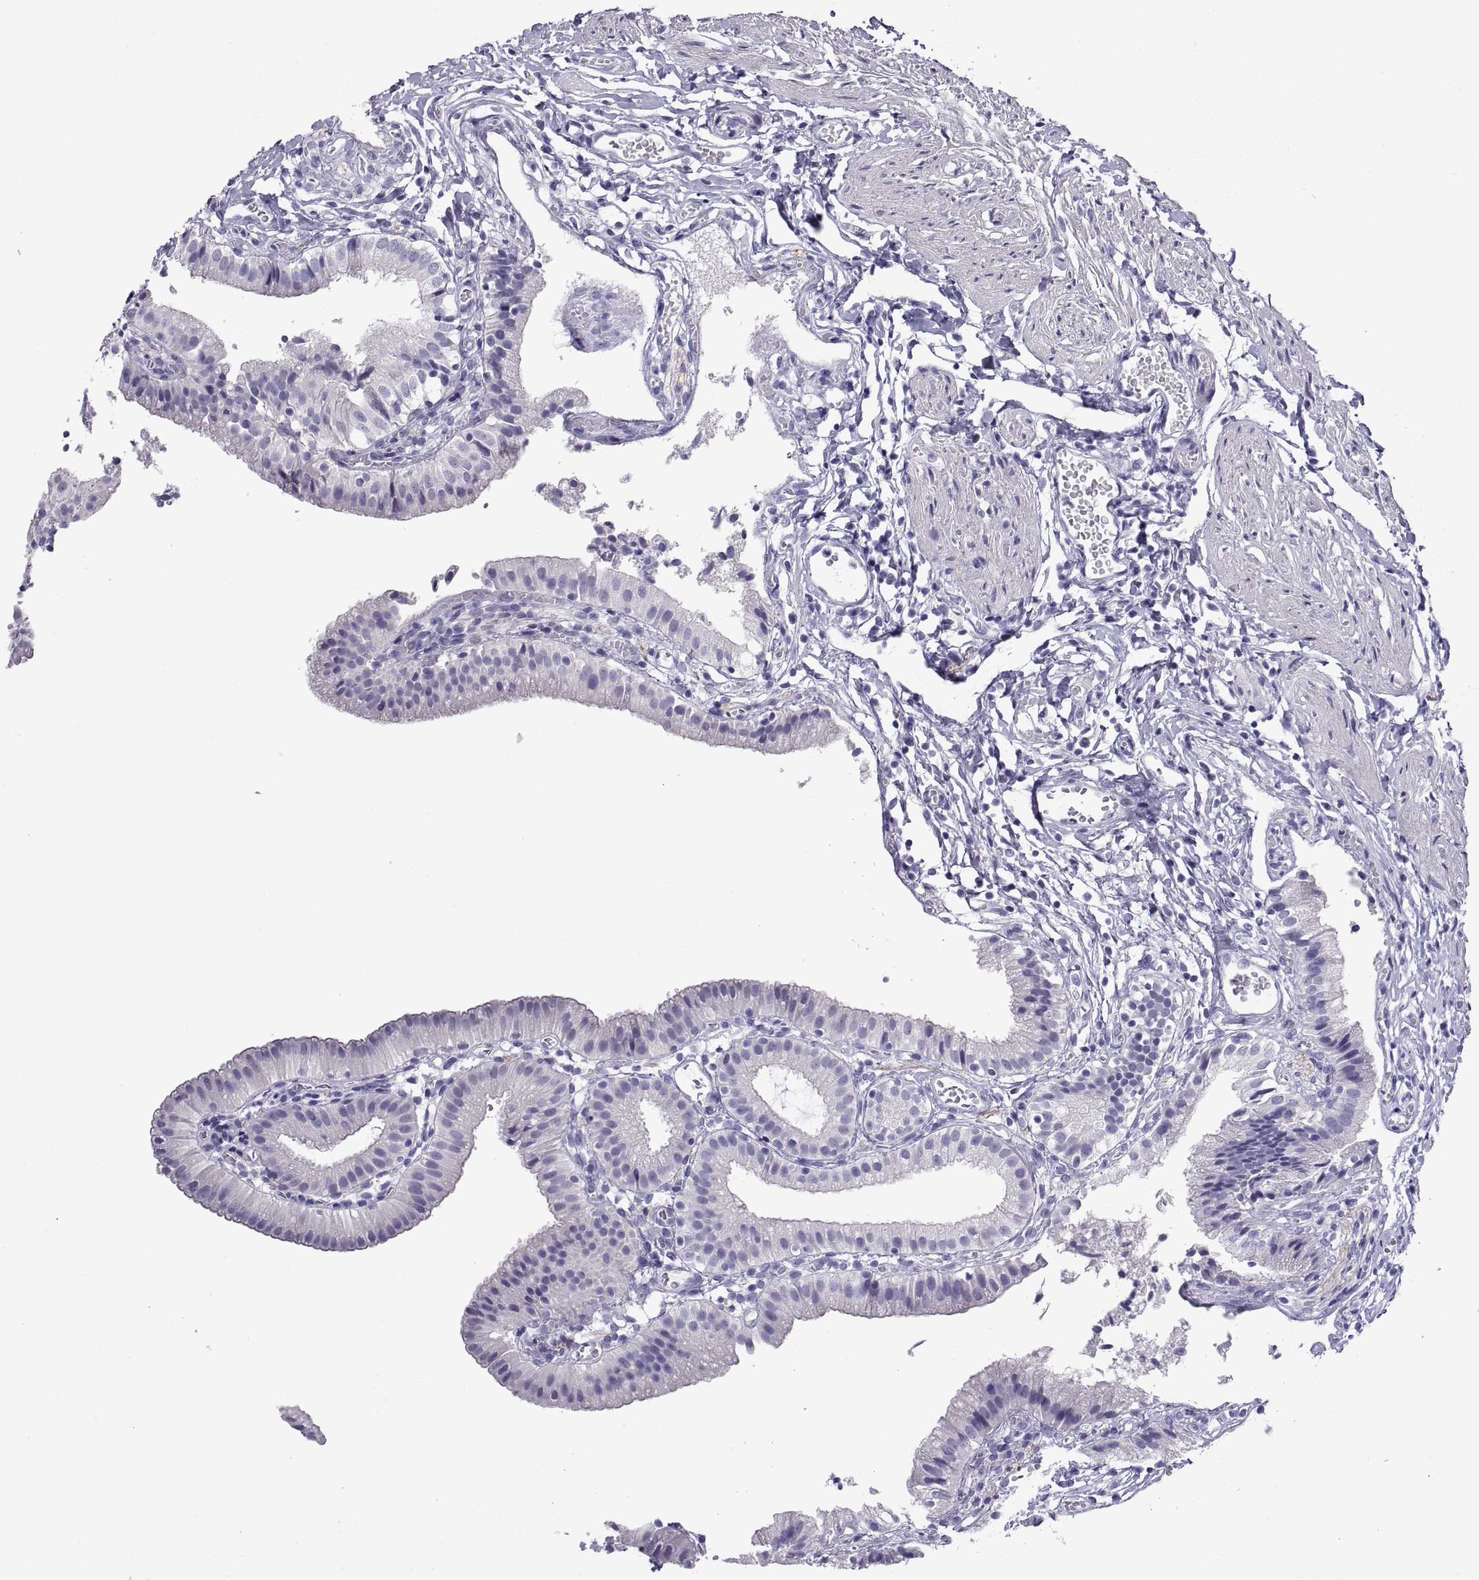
{"staining": {"intensity": "negative", "quantity": "none", "location": "none"}, "tissue": "gallbladder", "cell_type": "Glandular cells", "image_type": "normal", "snomed": [{"axis": "morphology", "description": "Normal tissue, NOS"}, {"axis": "topography", "description": "Gallbladder"}], "caption": "There is no significant staining in glandular cells of gallbladder. The staining is performed using DAB brown chromogen with nuclei counter-stained in using hematoxylin.", "gene": "RGS20", "patient": {"sex": "female", "age": 47}}